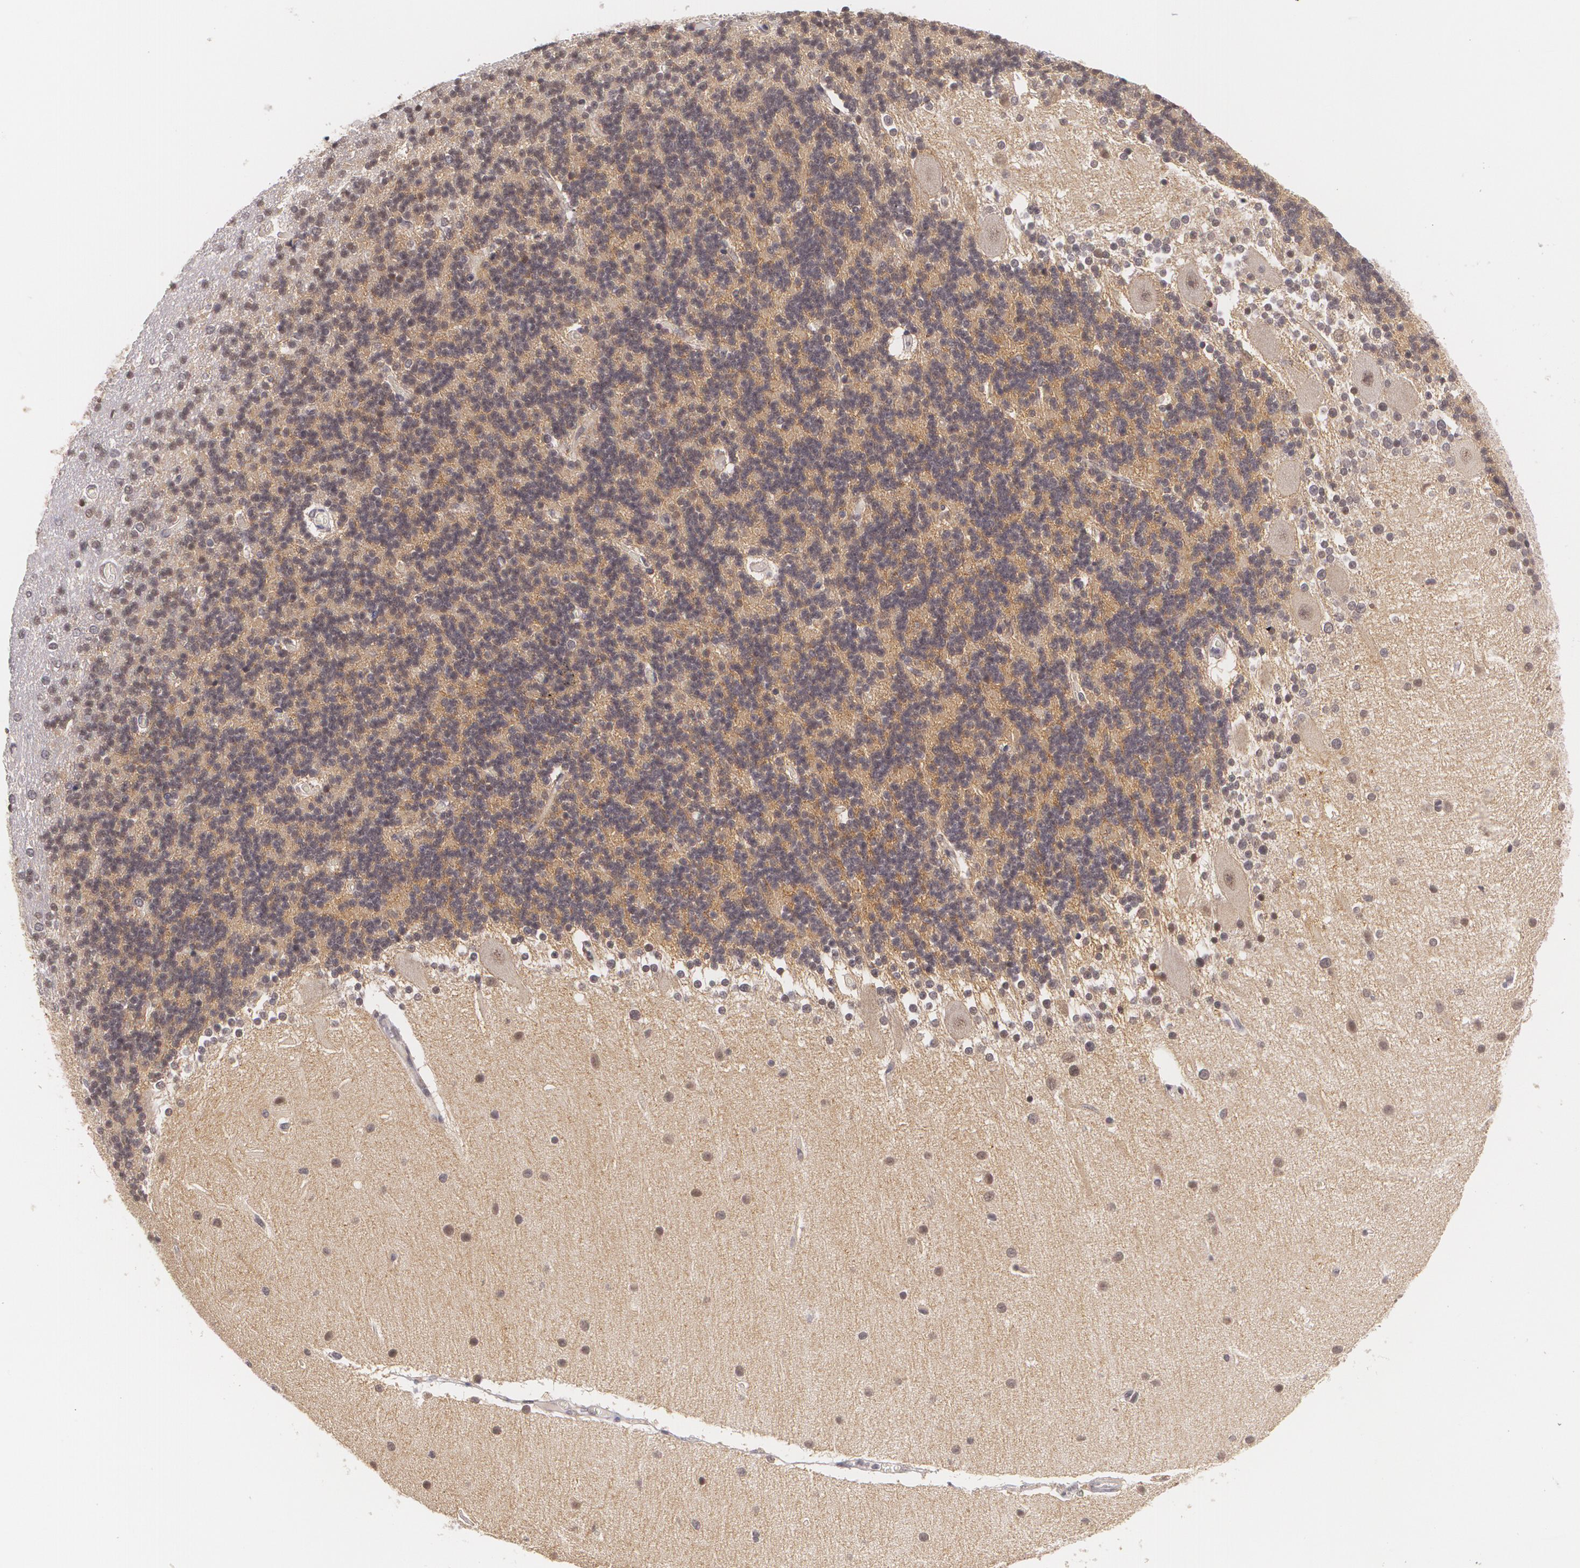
{"staining": {"intensity": "moderate", "quantity": "25%-75%", "location": "nuclear"}, "tissue": "cerebellum", "cell_type": "Cells in granular layer", "image_type": "normal", "snomed": [{"axis": "morphology", "description": "Normal tissue, NOS"}, {"axis": "topography", "description": "Cerebellum"}], "caption": "This is an image of immunohistochemistry staining of normal cerebellum, which shows moderate positivity in the nuclear of cells in granular layer.", "gene": "ALX1", "patient": {"sex": "female", "age": 54}}